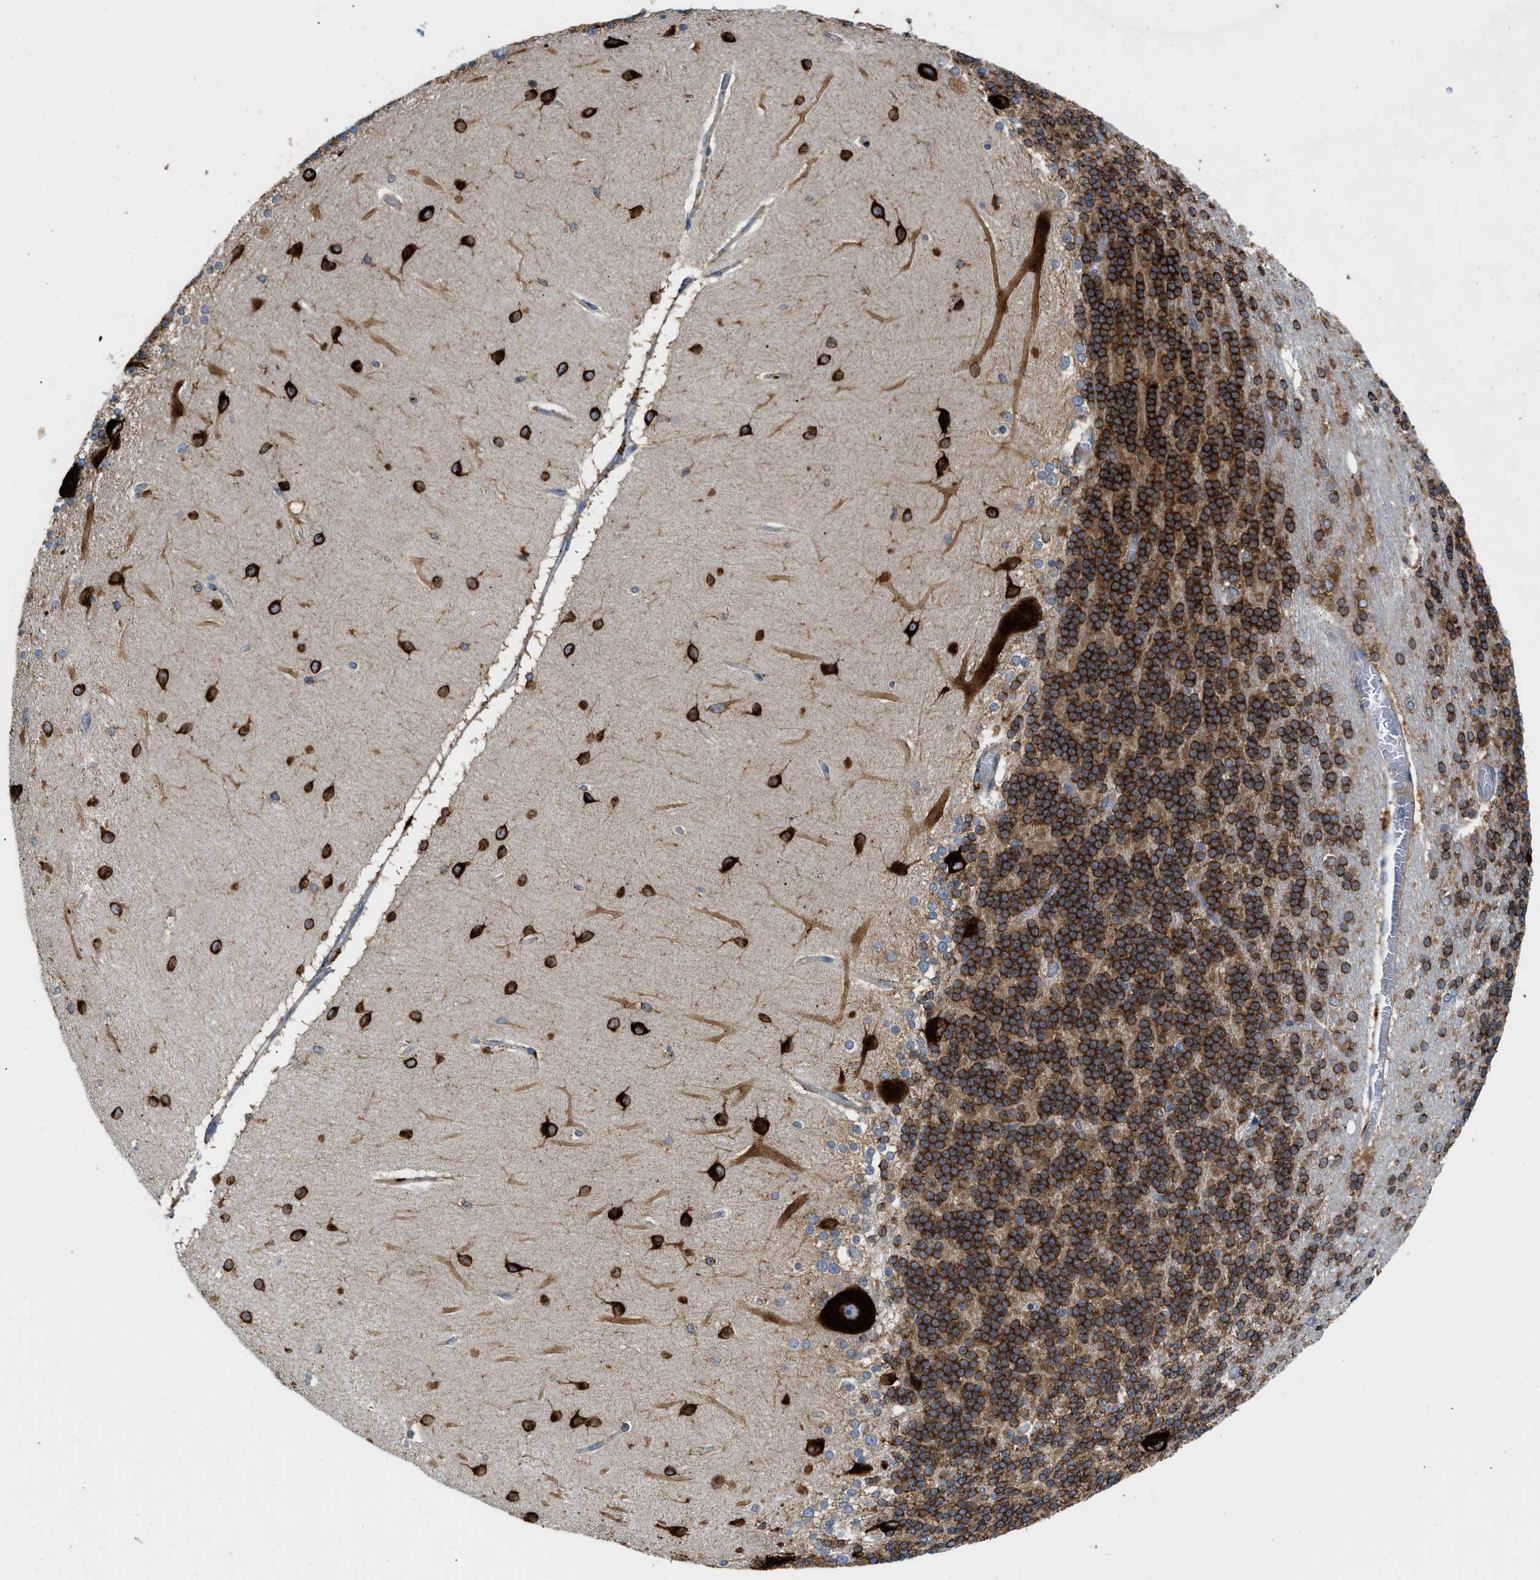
{"staining": {"intensity": "strong", "quantity": ">75%", "location": "cytoplasmic/membranous"}, "tissue": "cerebellum", "cell_type": "Cells in granular layer", "image_type": "normal", "snomed": [{"axis": "morphology", "description": "Normal tissue, NOS"}, {"axis": "topography", "description": "Cerebellum"}], "caption": "DAB (3,3'-diaminobenzidine) immunohistochemical staining of benign human cerebellum demonstrates strong cytoplasmic/membranous protein staining in about >75% of cells in granular layer. The staining was performed using DAB (3,3'-diaminobenzidine), with brown indicating positive protein expression. Nuclei are stained blue with hematoxylin.", "gene": "GPAT4", "patient": {"sex": "female", "age": 54}}